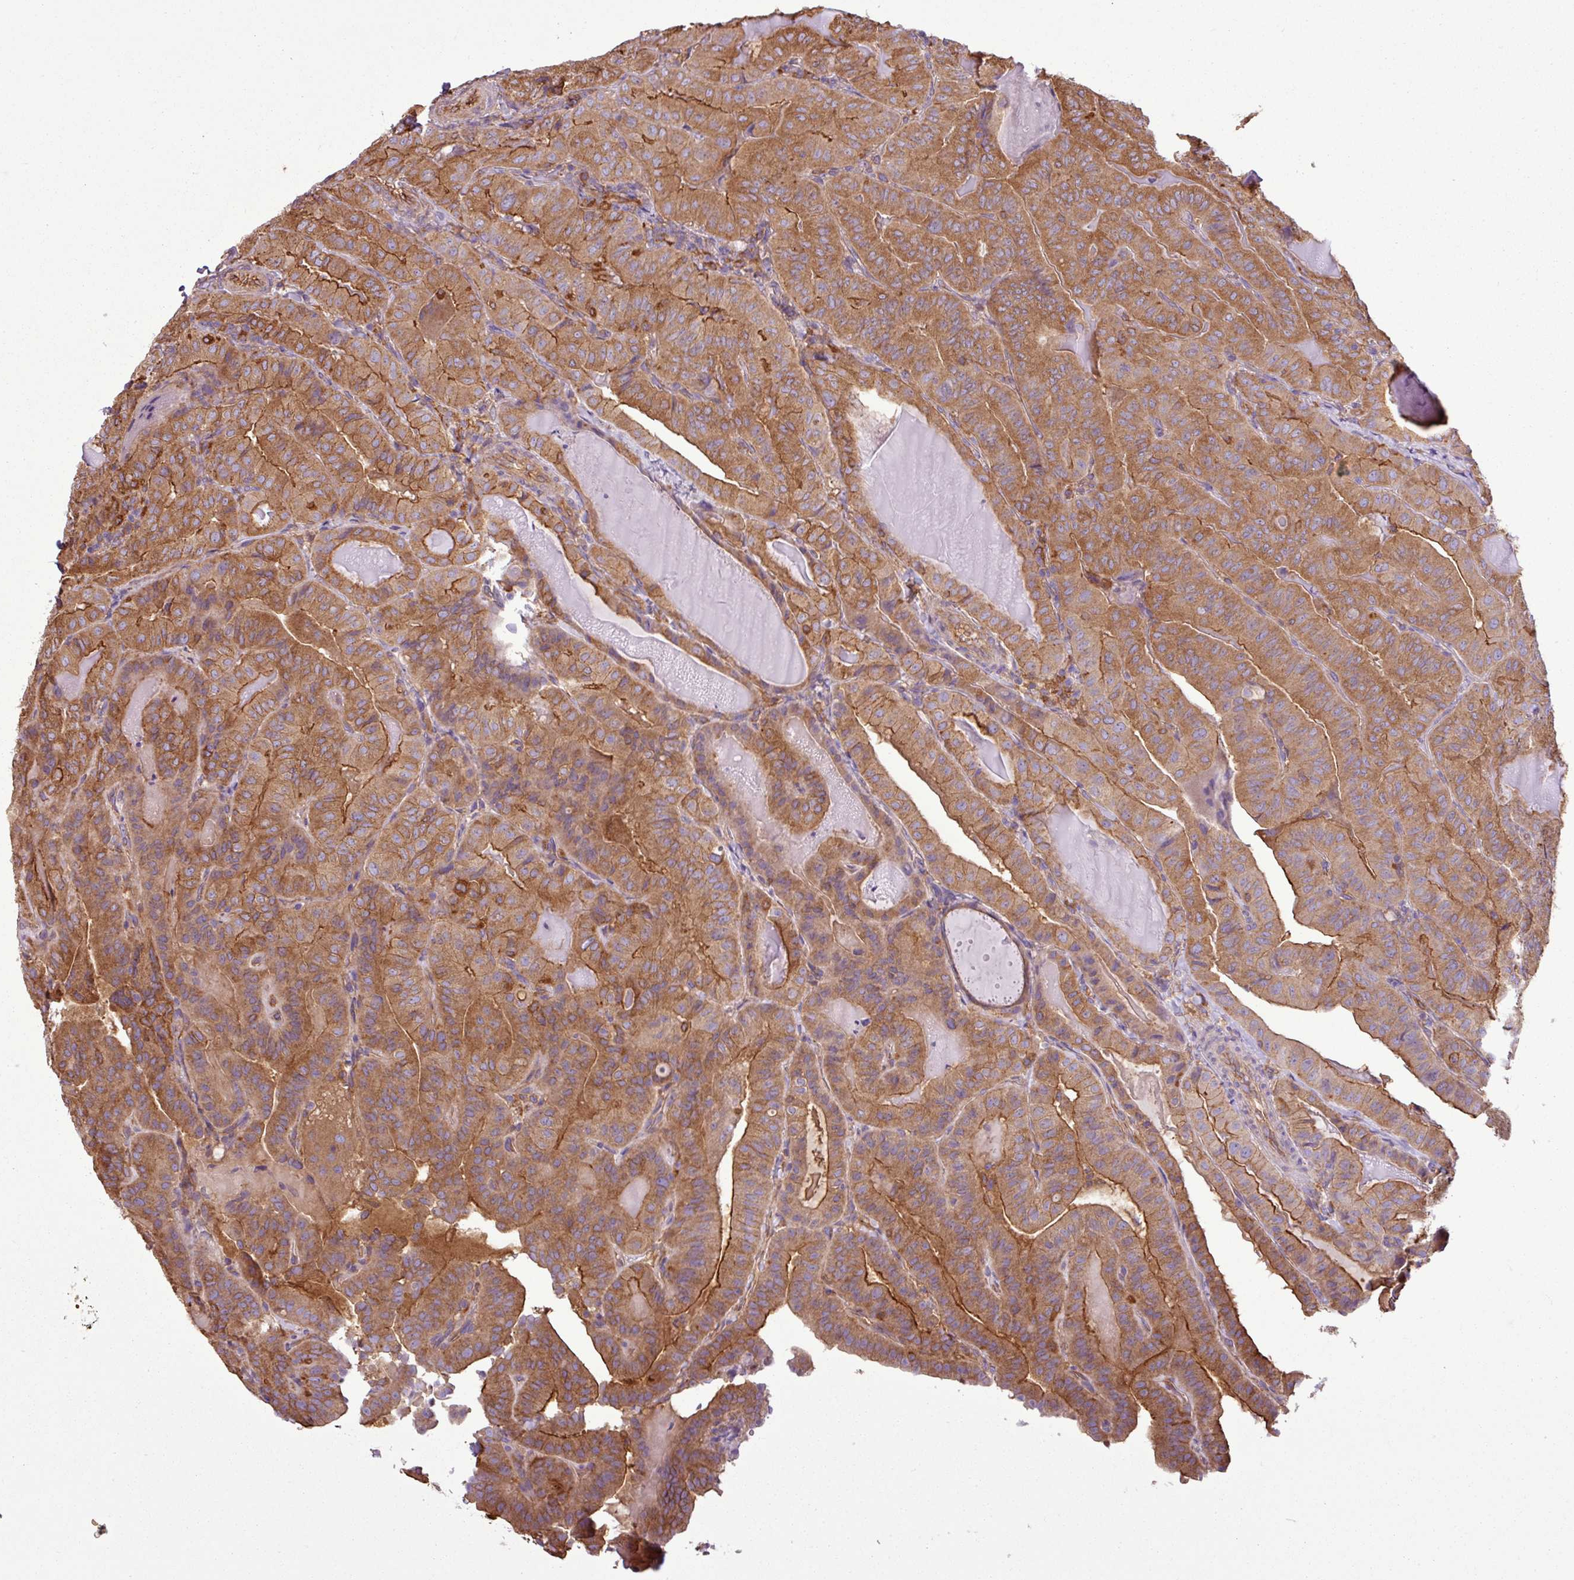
{"staining": {"intensity": "moderate", "quantity": ">75%", "location": "cytoplasmic/membranous"}, "tissue": "thyroid cancer", "cell_type": "Tumor cells", "image_type": "cancer", "snomed": [{"axis": "morphology", "description": "Papillary adenocarcinoma, NOS"}, {"axis": "topography", "description": "Thyroid gland"}], "caption": "This micrograph demonstrates IHC staining of human thyroid cancer (papillary adenocarcinoma), with medium moderate cytoplasmic/membranous staining in about >75% of tumor cells.", "gene": "PACSIN2", "patient": {"sex": "female", "age": 68}}